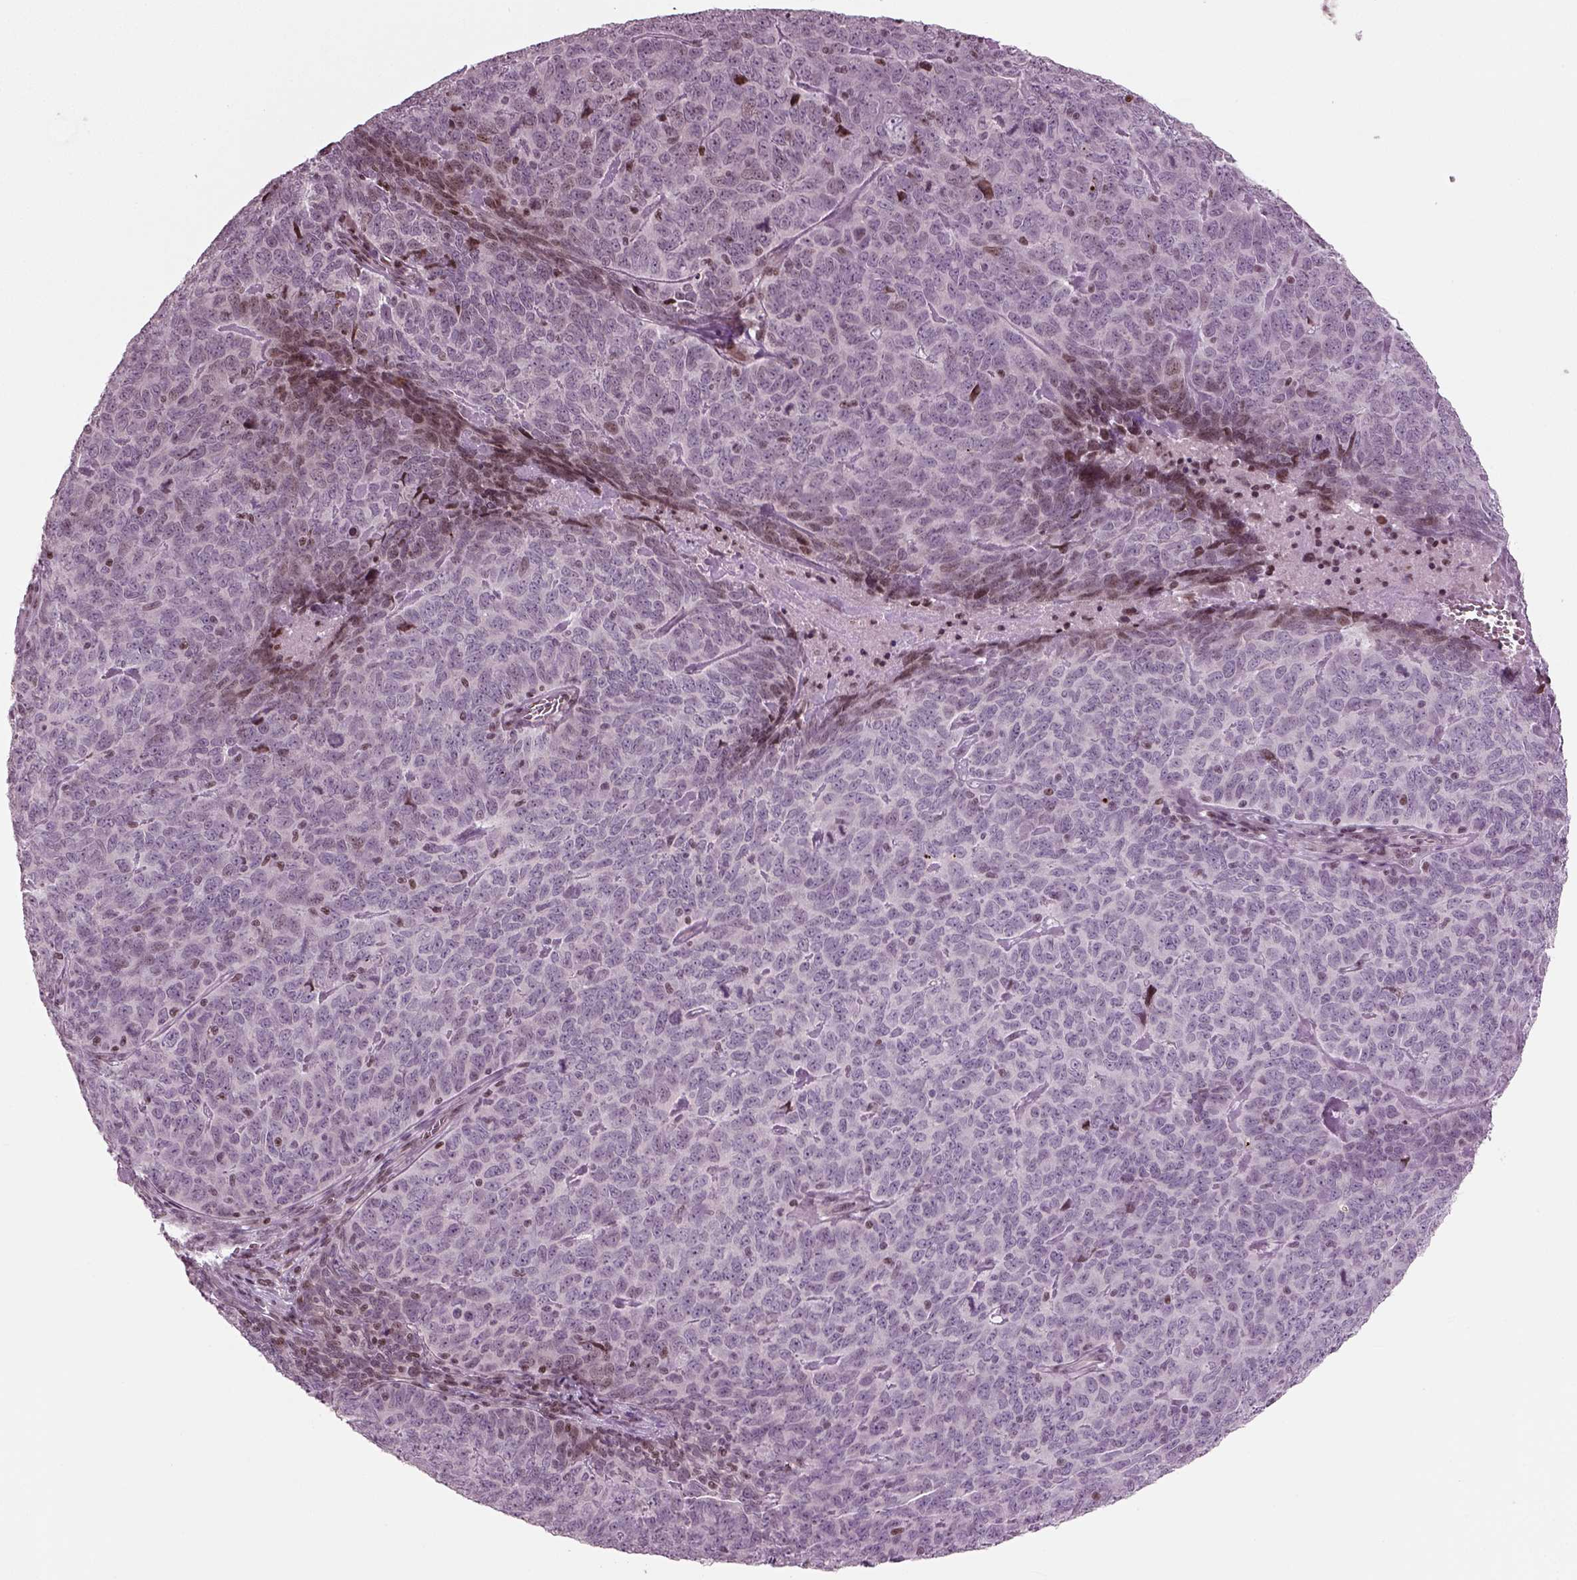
{"staining": {"intensity": "negative", "quantity": "none", "location": "none"}, "tissue": "skin cancer", "cell_type": "Tumor cells", "image_type": "cancer", "snomed": [{"axis": "morphology", "description": "Squamous cell carcinoma, NOS"}, {"axis": "topography", "description": "Skin"}, {"axis": "topography", "description": "Anal"}], "caption": "Tumor cells show no significant protein staining in skin cancer (squamous cell carcinoma).", "gene": "HEYL", "patient": {"sex": "female", "age": 51}}